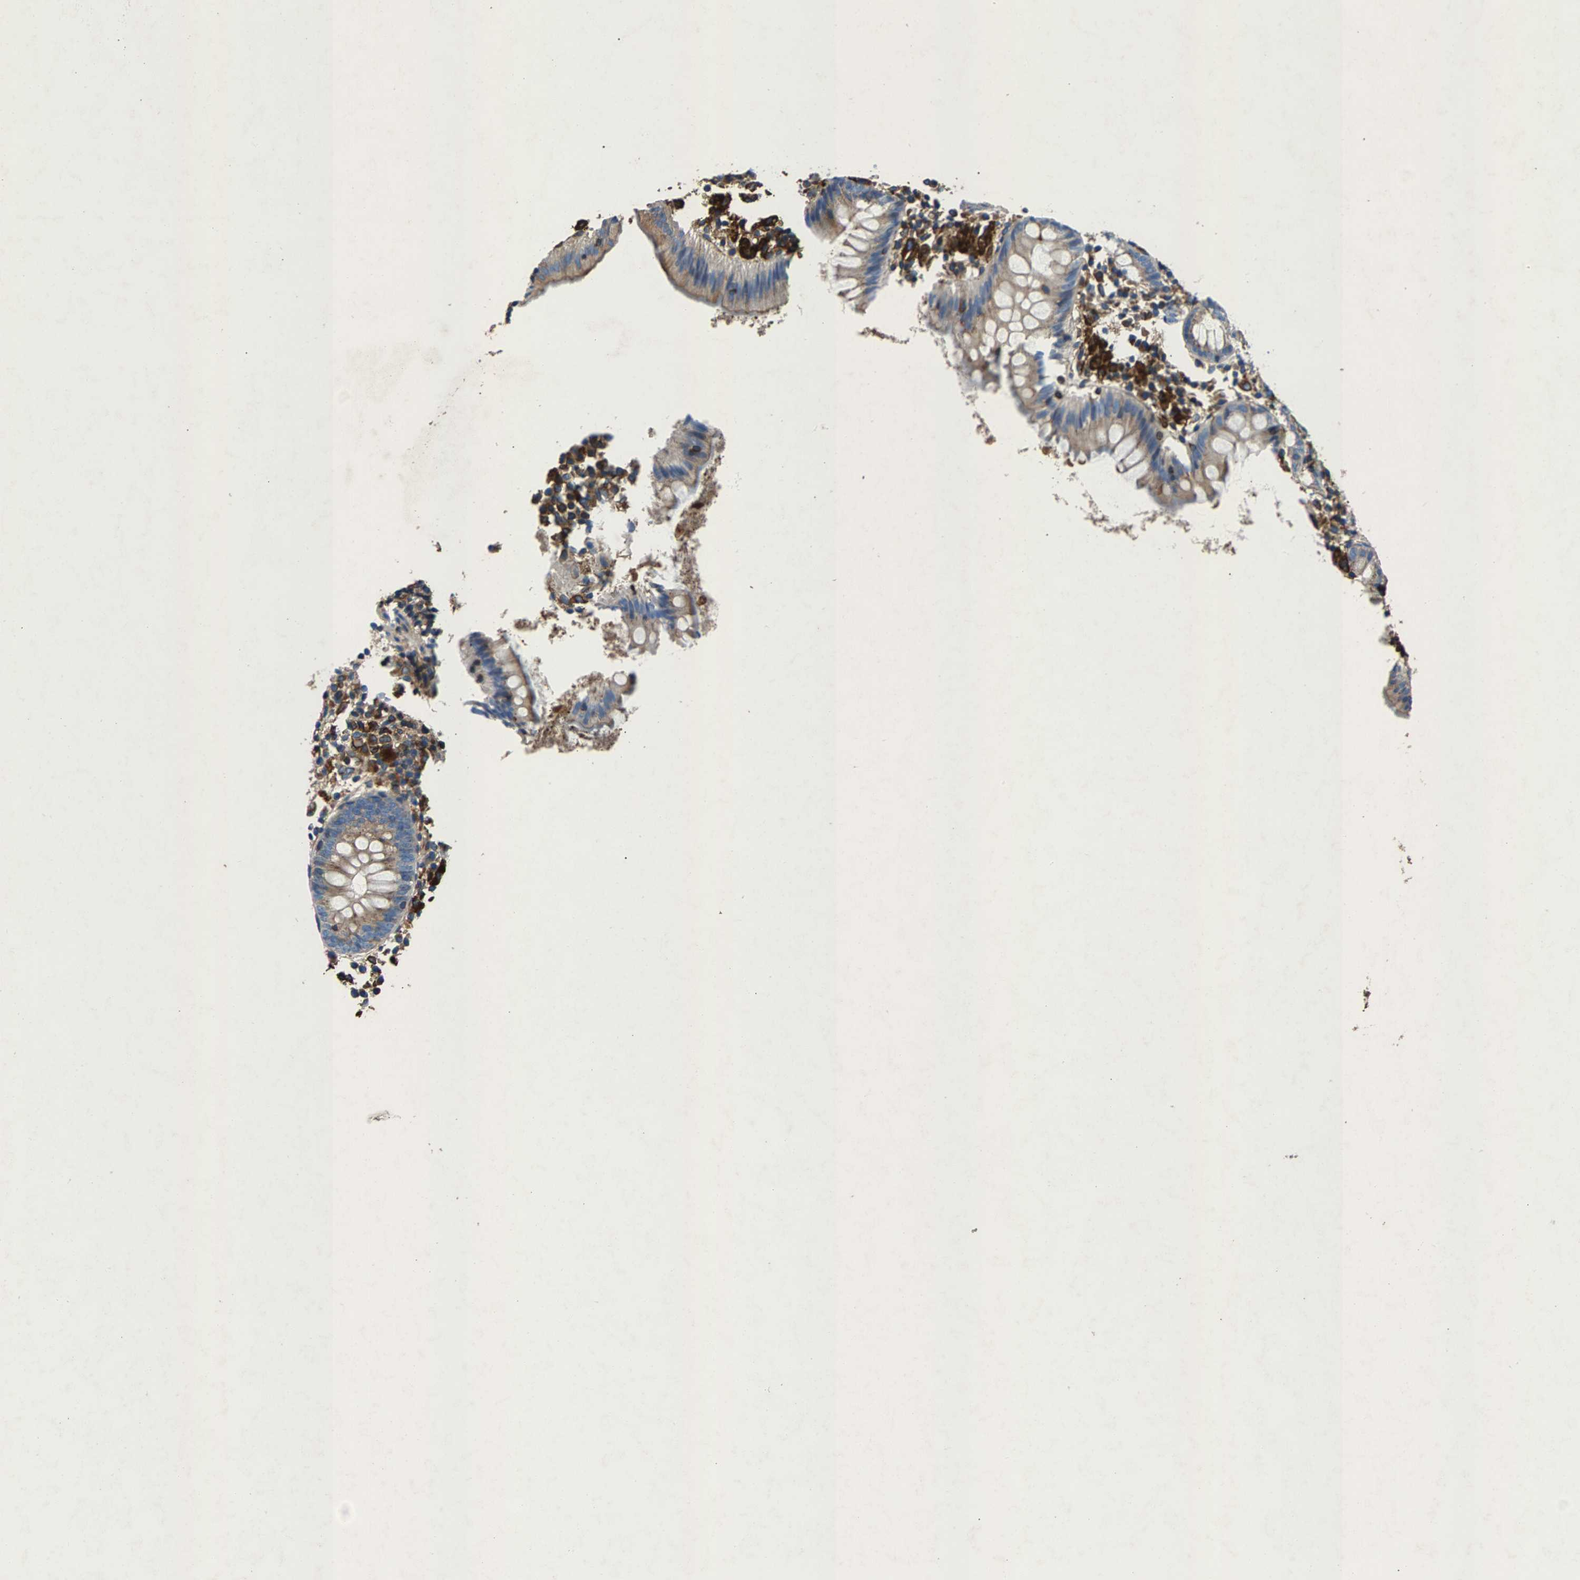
{"staining": {"intensity": "weak", "quantity": "<25%", "location": "cytoplasmic/membranous"}, "tissue": "appendix", "cell_type": "Glandular cells", "image_type": "normal", "snomed": [{"axis": "morphology", "description": "Normal tissue, NOS"}, {"axis": "topography", "description": "Appendix"}], "caption": "Human appendix stained for a protein using immunohistochemistry (IHC) displays no expression in glandular cells.", "gene": "LPCAT1", "patient": {"sex": "female", "age": 20}}